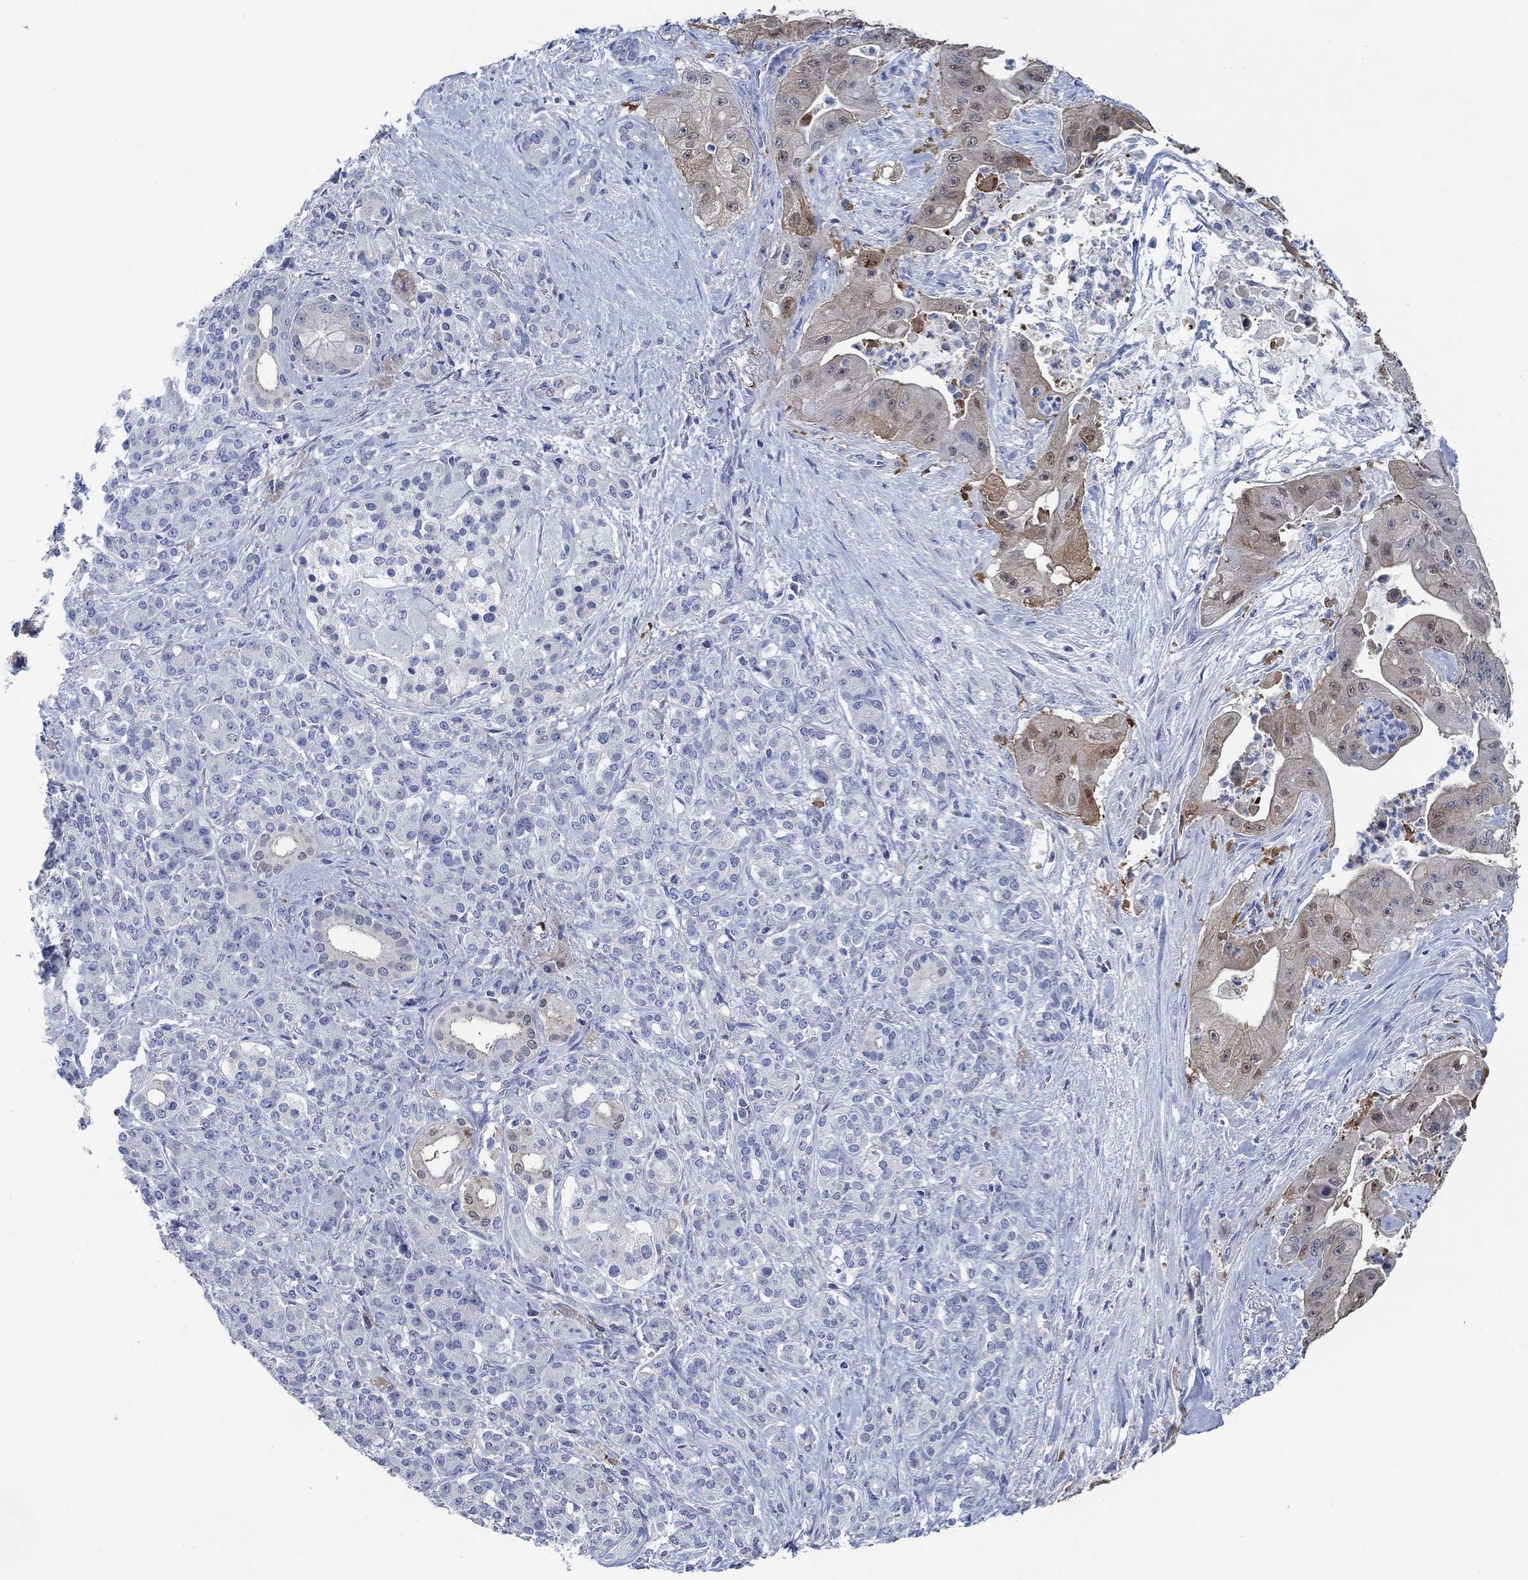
{"staining": {"intensity": "weak", "quantity": "25%-75%", "location": "cytoplasmic/membranous,nuclear"}, "tissue": "pancreatic cancer", "cell_type": "Tumor cells", "image_type": "cancer", "snomed": [{"axis": "morphology", "description": "Normal tissue, NOS"}, {"axis": "morphology", "description": "Inflammation, NOS"}, {"axis": "morphology", "description": "Adenocarcinoma, NOS"}, {"axis": "topography", "description": "Pancreas"}], "caption": "Immunohistochemical staining of human pancreatic cancer (adenocarcinoma) exhibits low levels of weak cytoplasmic/membranous and nuclear protein positivity in about 25%-75% of tumor cells.", "gene": "TEKT4", "patient": {"sex": "male", "age": 57}}